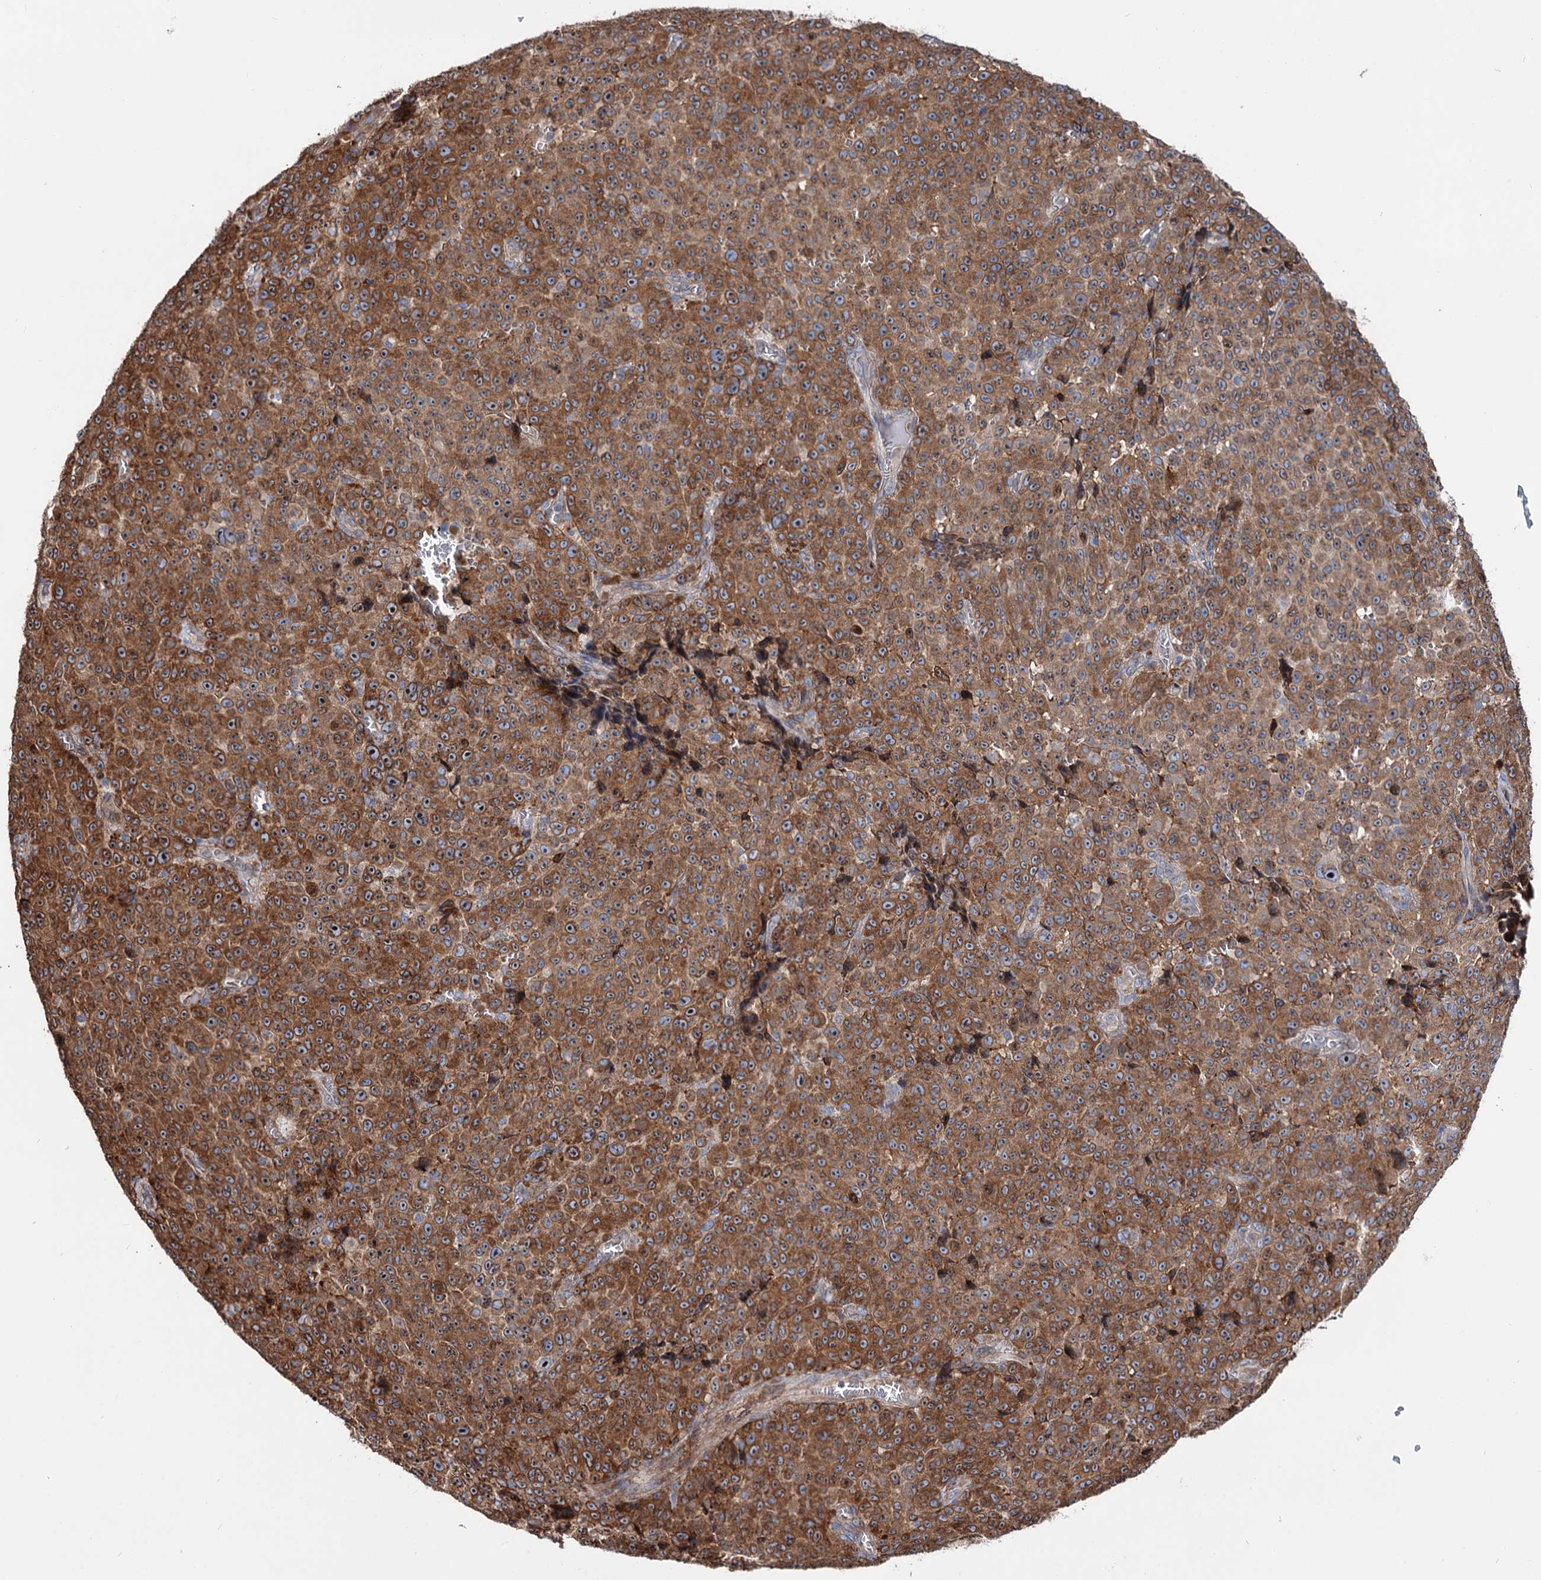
{"staining": {"intensity": "strong", "quantity": ">75%", "location": "cytoplasmic/membranous,nuclear"}, "tissue": "melanoma", "cell_type": "Tumor cells", "image_type": "cancer", "snomed": [{"axis": "morphology", "description": "Malignant melanoma, NOS"}, {"axis": "topography", "description": "Skin"}], "caption": "A brown stain labels strong cytoplasmic/membranous and nuclear expression of a protein in human malignant melanoma tumor cells. (DAB IHC with brightfield microscopy, high magnification).", "gene": "PTDSS2", "patient": {"sex": "female", "age": 82}}